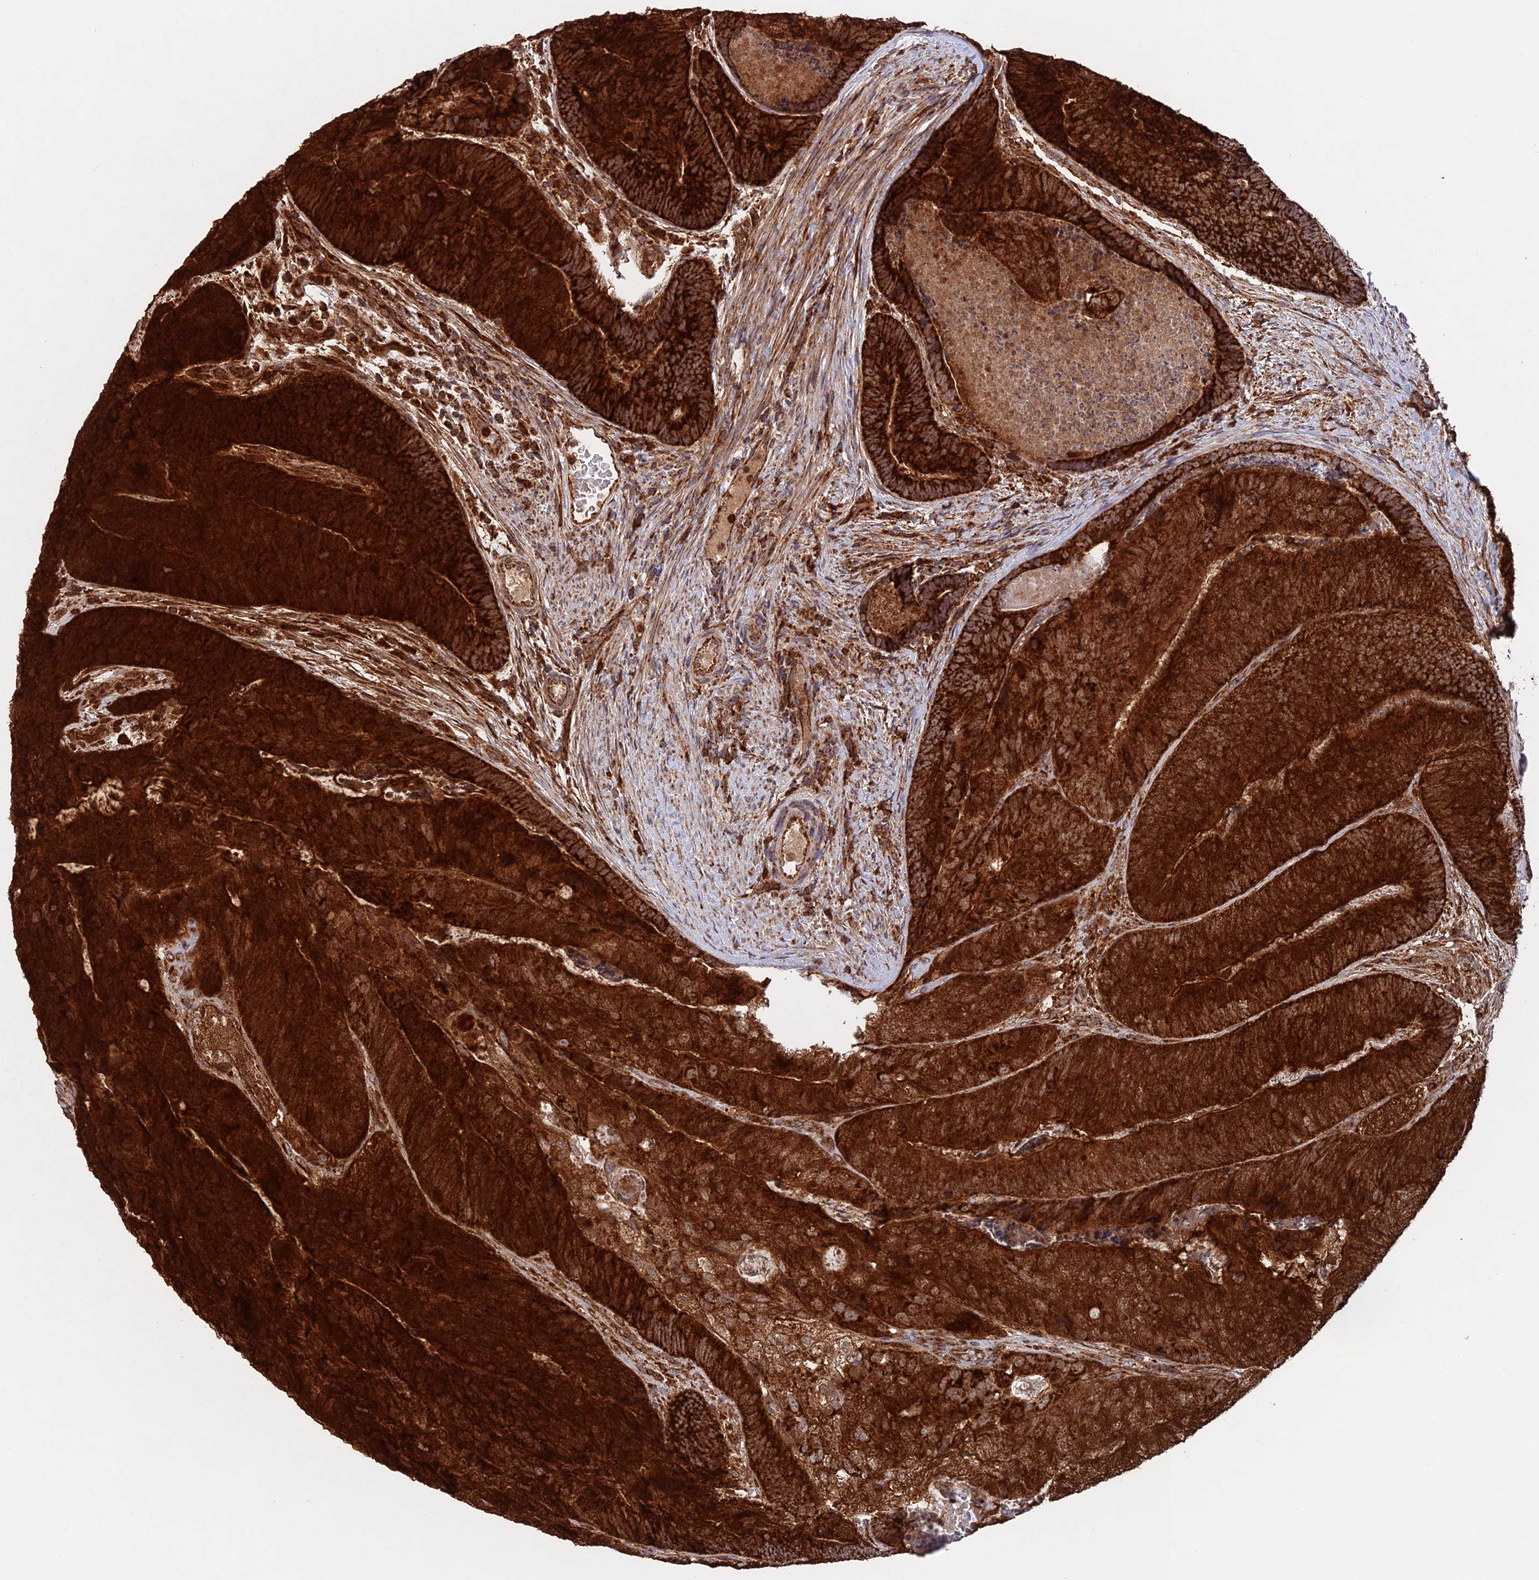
{"staining": {"intensity": "strong", "quantity": ">75%", "location": "cytoplasmic/membranous"}, "tissue": "colorectal cancer", "cell_type": "Tumor cells", "image_type": "cancer", "snomed": [{"axis": "morphology", "description": "Adenocarcinoma, NOS"}, {"axis": "topography", "description": "Colon"}], "caption": "Approximately >75% of tumor cells in colorectal cancer (adenocarcinoma) display strong cytoplasmic/membranous protein positivity as visualized by brown immunohistochemical staining.", "gene": "DTYMK", "patient": {"sex": "female", "age": 67}}